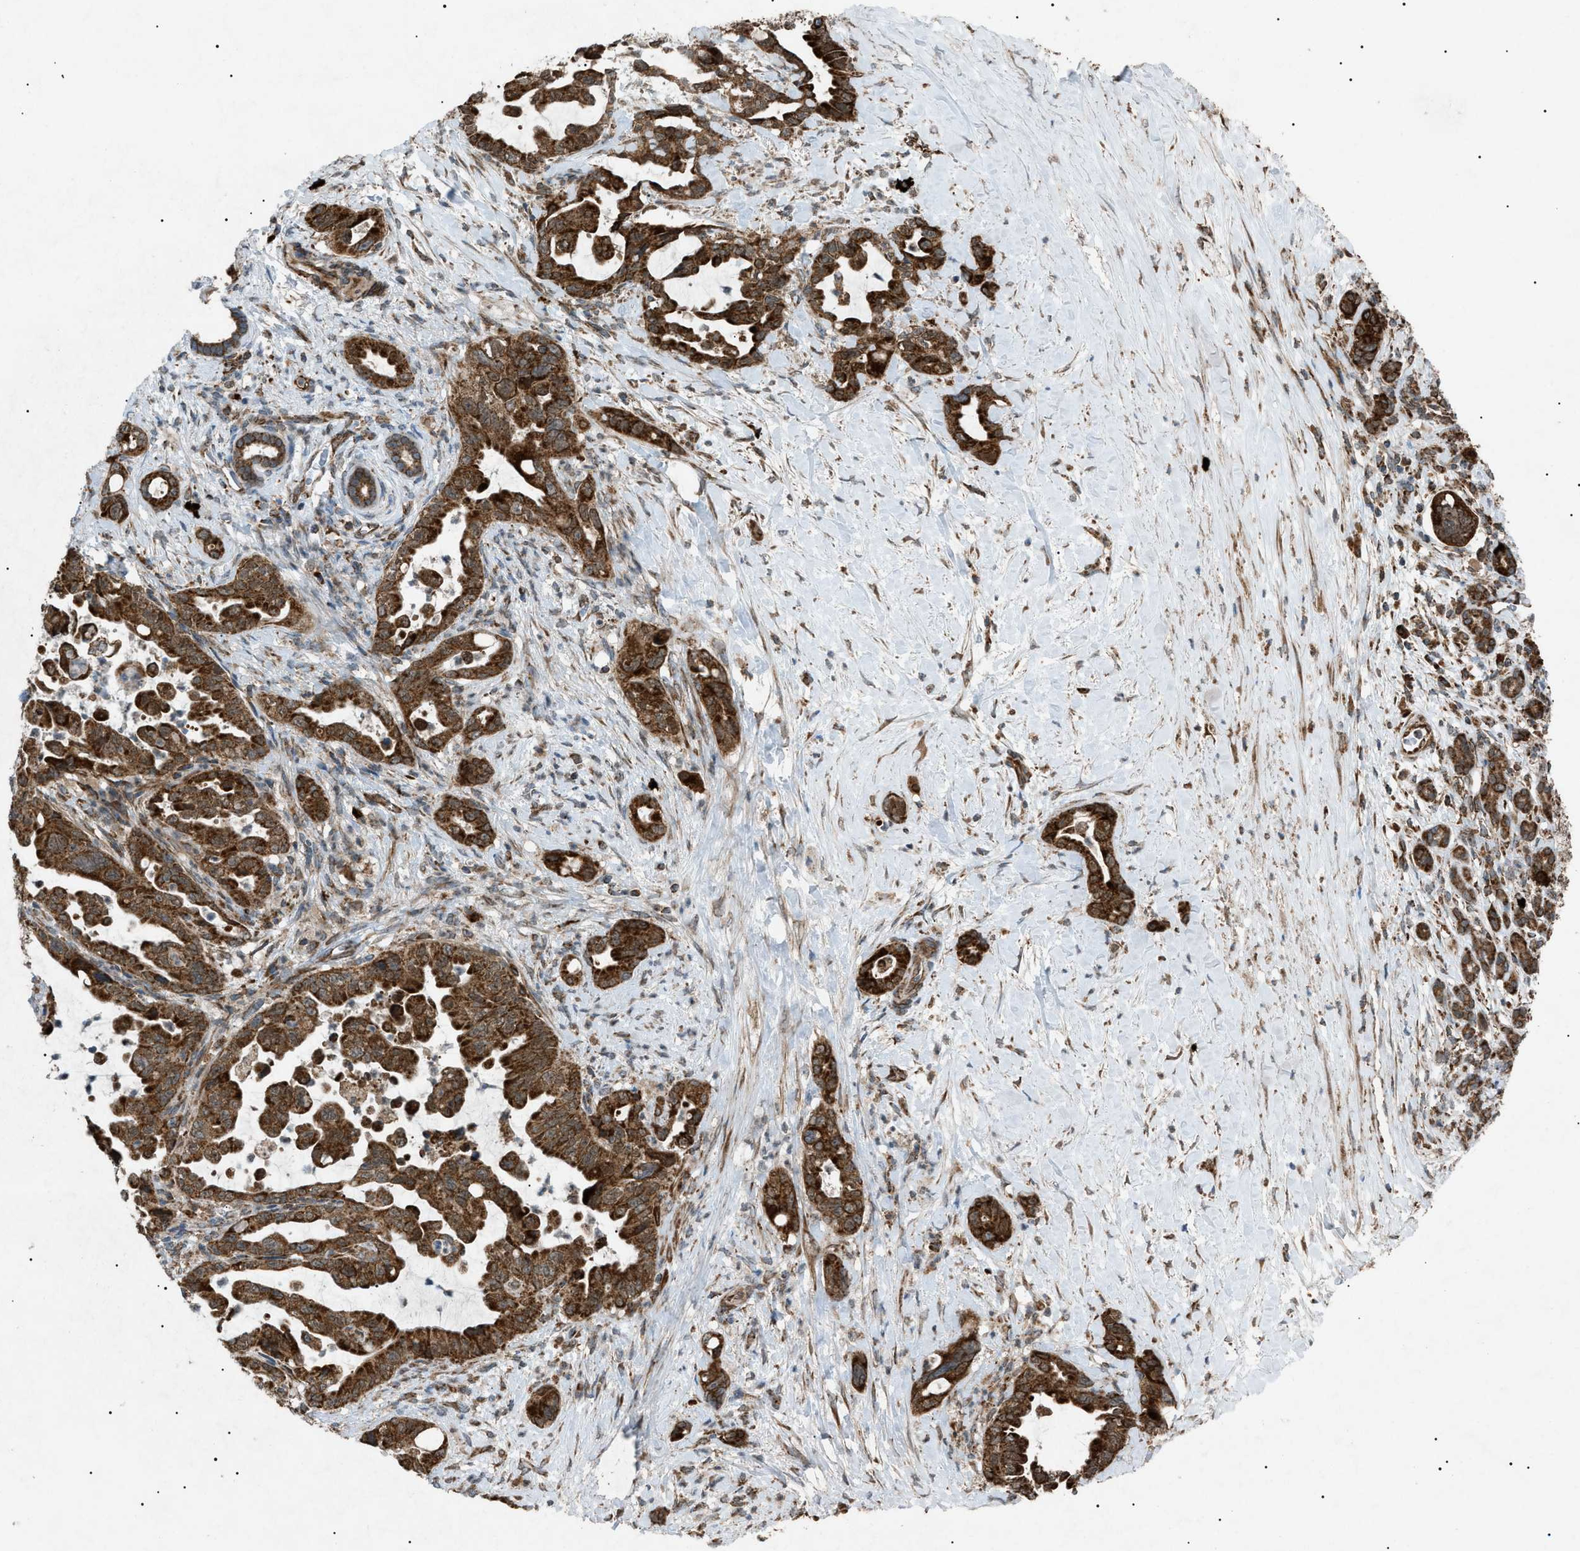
{"staining": {"intensity": "strong", "quantity": ">75%", "location": "cytoplasmic/membranous"}, "tissue": "pancreatic cancer", "cell_type": "Tumor cells", "image_type": "cancer", "snomed": [{"axis": "morphology", "description": "Adenocarcinoma, NOS"}, {"axis": "topography", "description": "Pancreas"}], "caption": "Protein staining of pancreatic cancer tissue shows strong cytoplasmic/membranous expression in about >75% of tumor cells.", "gene": "C1GALT1C1", "patient": {"sex": "male", "age": 70}}